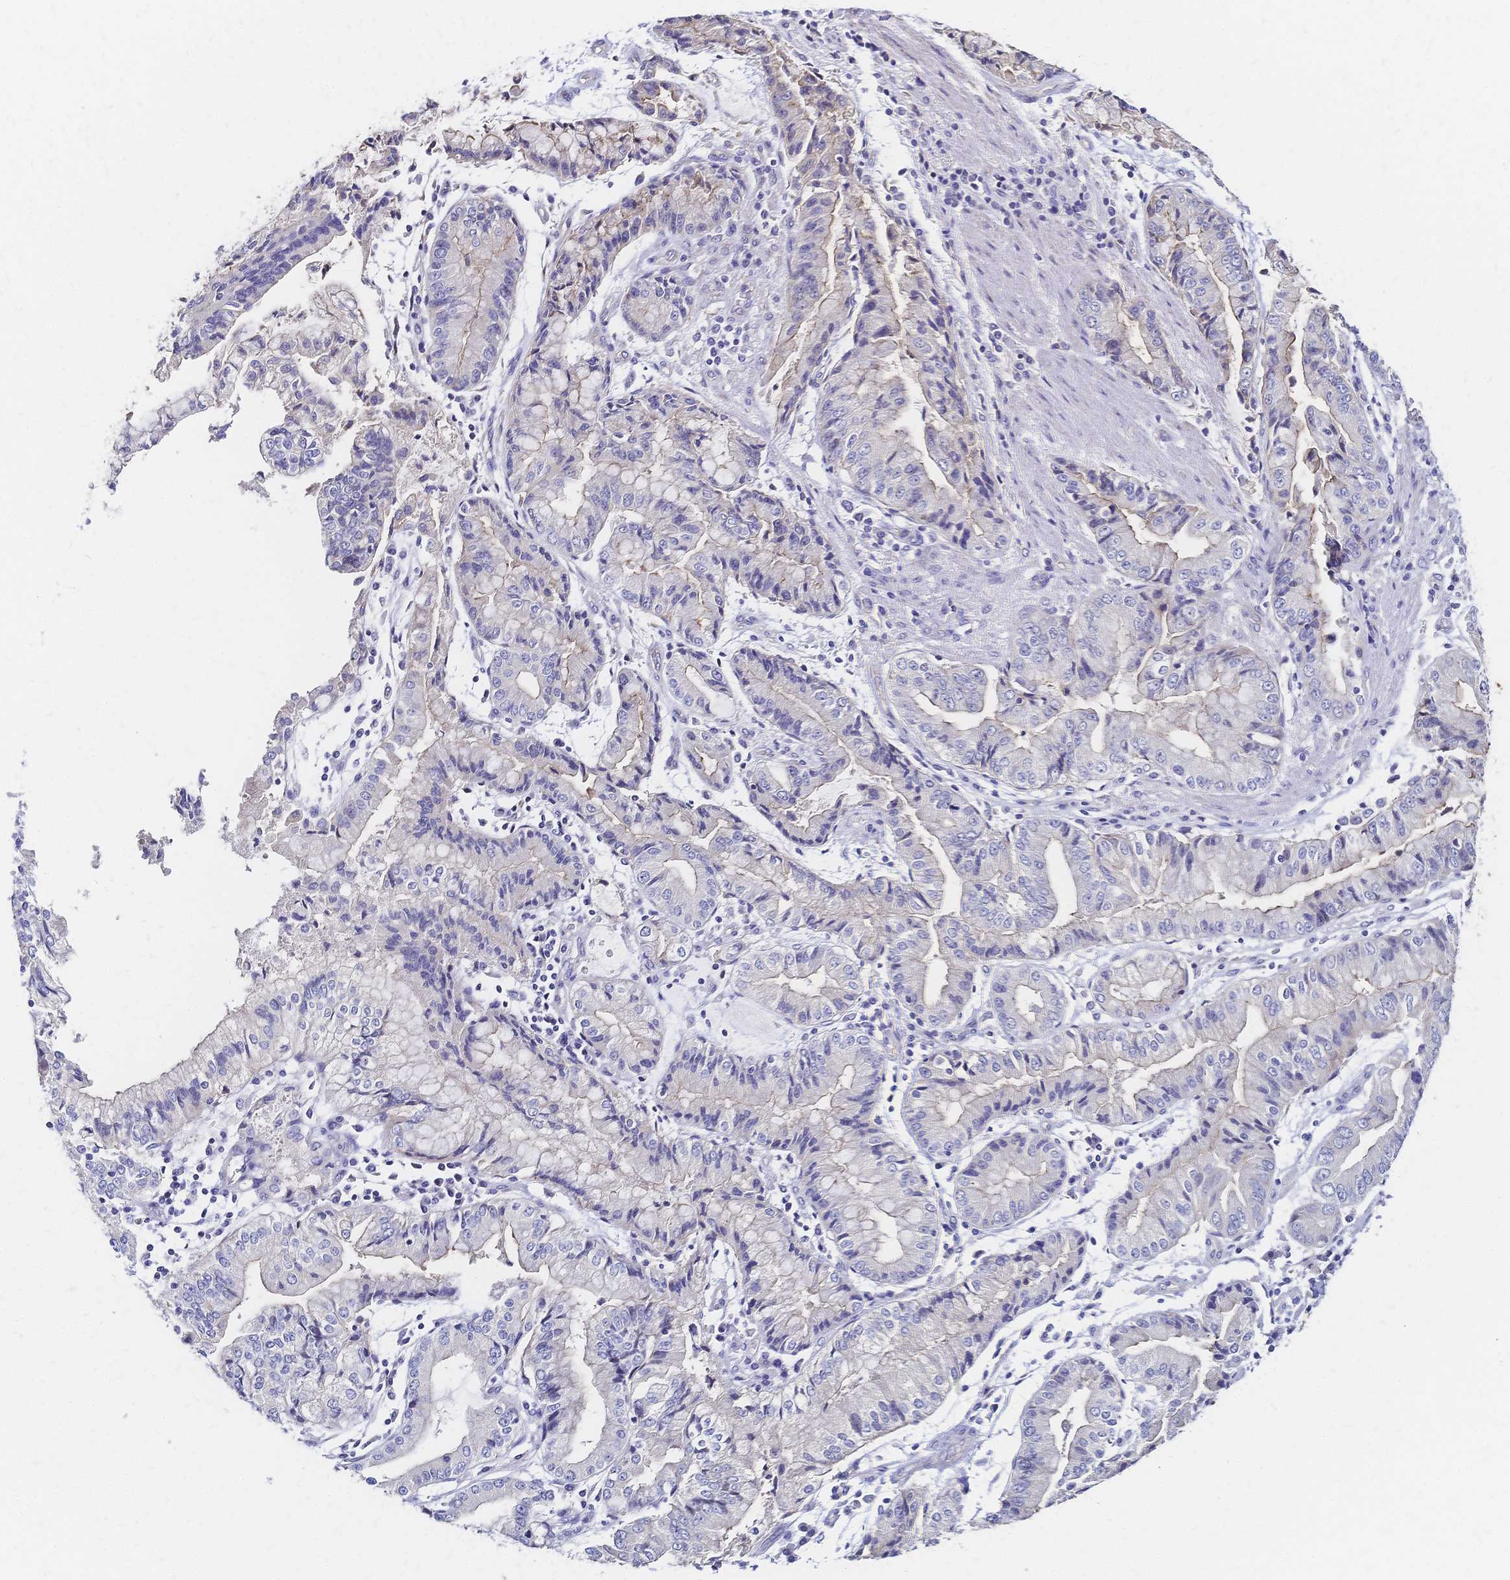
{"staining": {"intensity": "negative", "quantity": "none", "location": "none"}, "tissue": "stomach cancer", "cell_type": "Tumor cells", "image_type": "cancer", "snomed": [{"axis": "morphology", "description": "Adenocarcinoma, NOS"}, {"axis": "topography", "description": "Stomach, upper"}], "caption": "IHC histopathology image of neoplastic tissue: human stomach cancer stained with DAB reveals no significant protein expression in tumor cells.", "gene": "SLC5A1", "patient": {"sex": "female", "age": 74}}